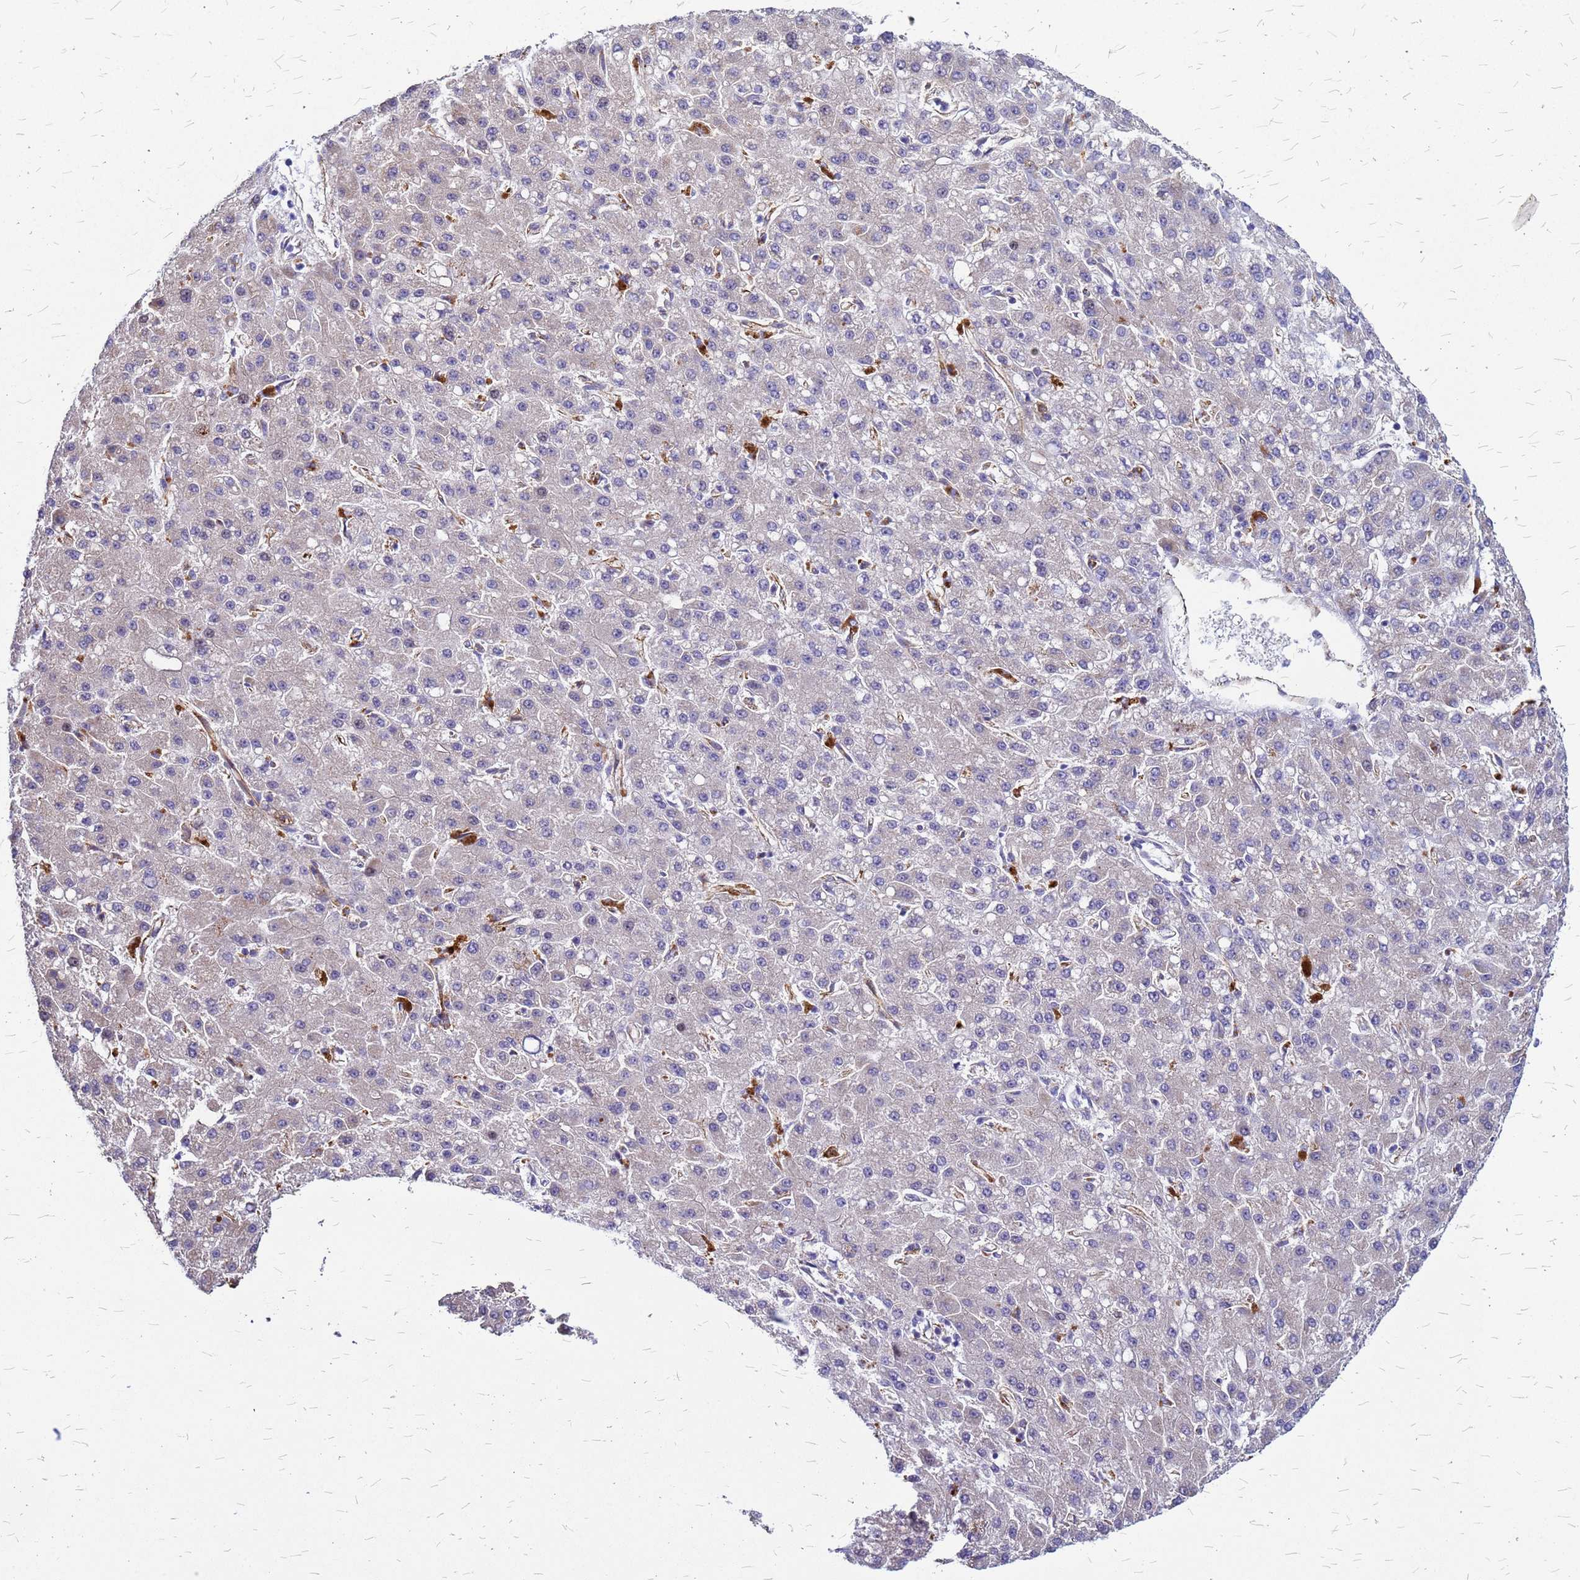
{"staining": {"intensity": "negative", "quantity": "none", "location": "none"}, "tissue": "liver cancer", "cell_type": "Tumor cells", "image_type": "cancer", "snomed": [{"axis": "morphology", "description": "Carcinoma, Hepatocellular, NOS"}, {"axis": "topography", "description": "Liver"}], "caption": "This image is of liver cancer stained with immunohistochemistry to label a protein in brown with the nuclei are counter-stained blue. There is no staining in tumor cells.", "gene": "NOSTRIN", "patient": {"sex": "male", "age": 67}}